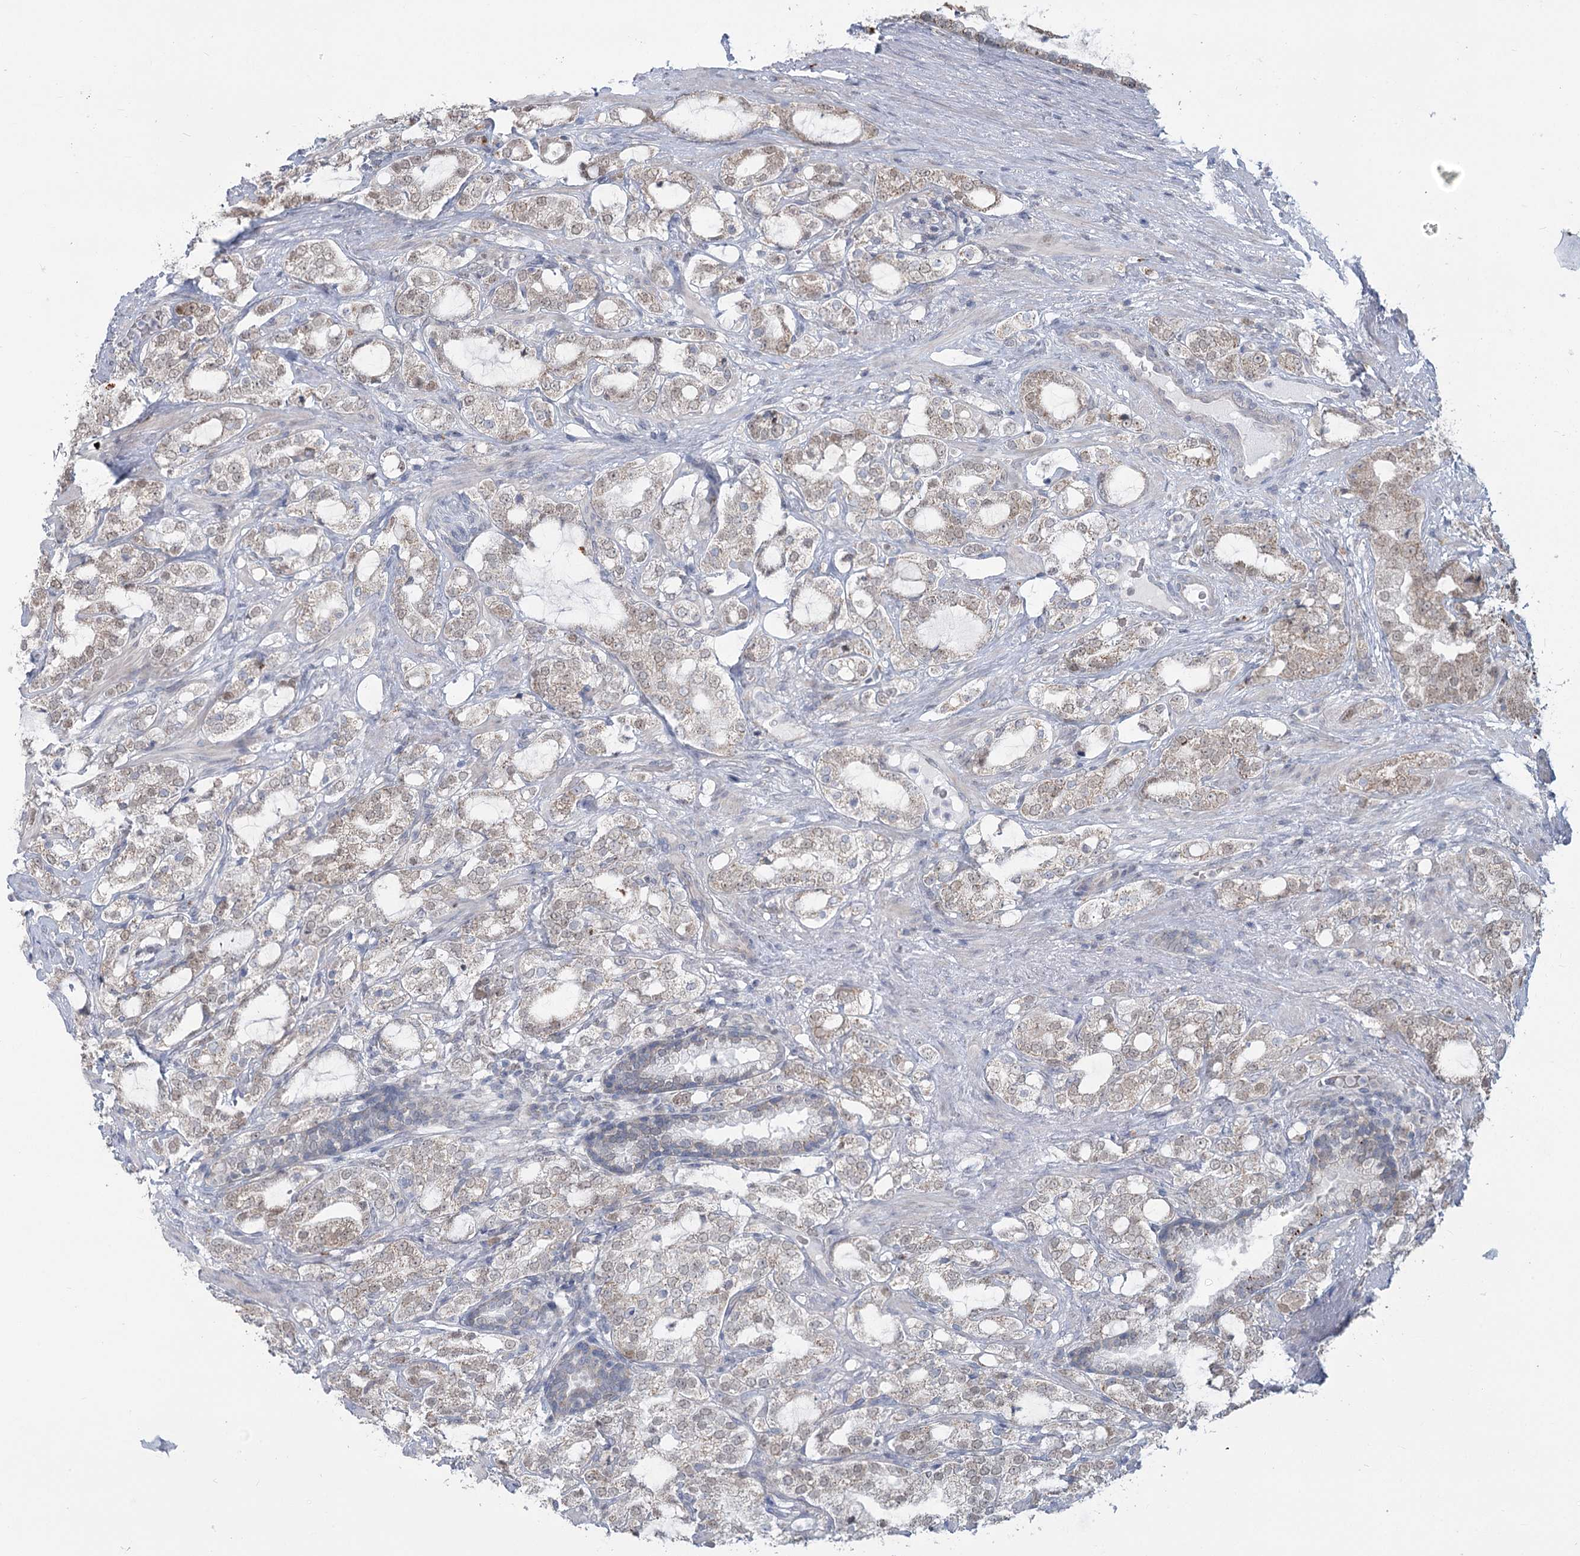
{"staining": {"intensity": "weak", "quantity": "25%-75%", "location": "cytoplasmic/membranous,nuclear"}, "tissue": "prostate cancer", "cell_type": "Tumor cells", "image_type": "cancer", "snomed": [{"axis": "morphology", "description": "Adenocarcinoma, High grade"}, {"axis": "topography", "description": "Prostate"}], "caption": "This histopathology image displays immunohistochemistry staining of high-grade adenocarcinoma (prostate), with low weak cytoplasmic/membranous and nuclear positivity in about 25%-75% of tumor cells.", "gene": "MTG1", "patient": {"sex": "male", "age": 64}}